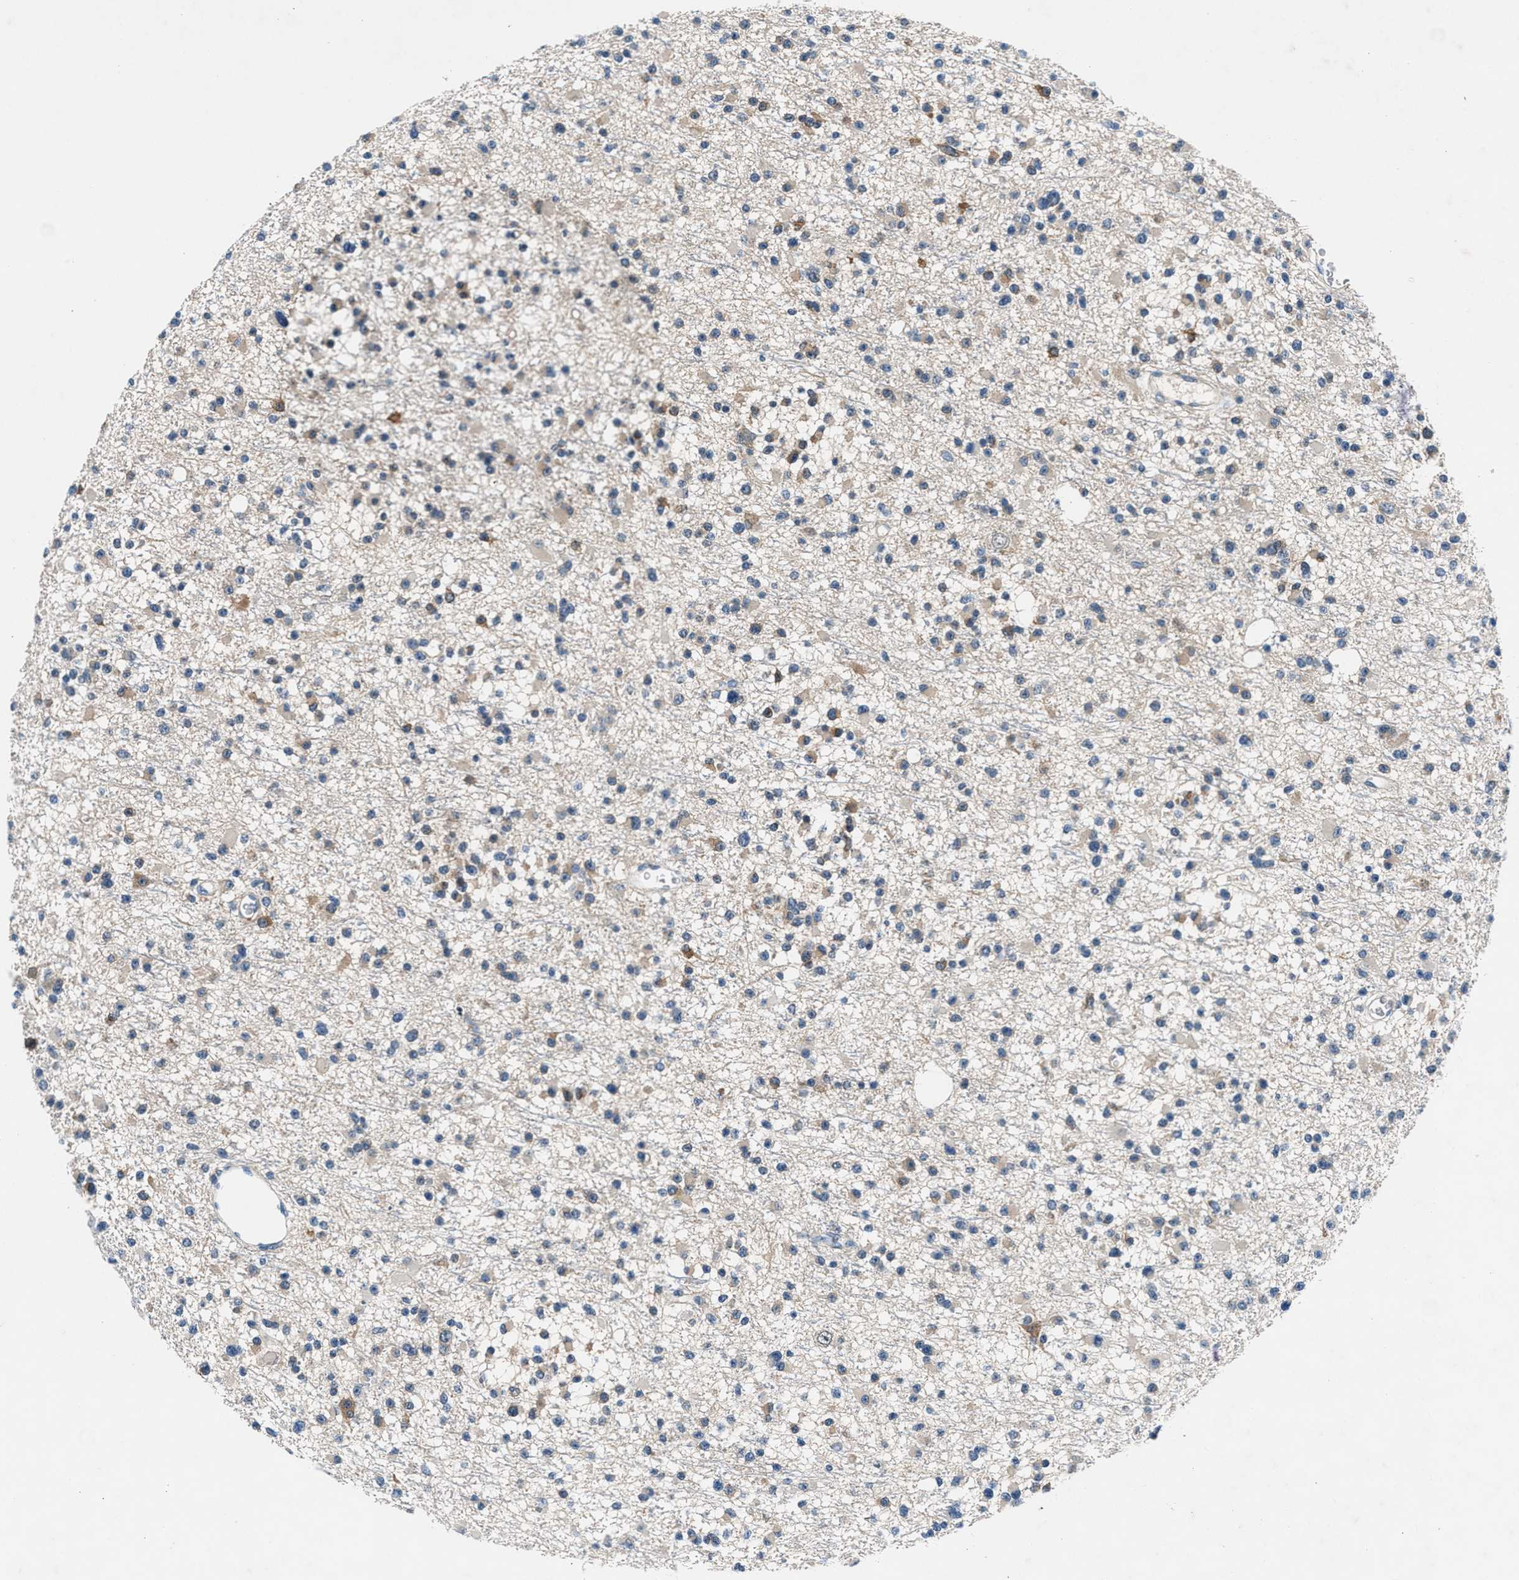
{"staining": {"intensity": "weak", "quantity": "<25%", "location": "cytoplasmic/membranous"}, "tissue": "glioma", "cell_type": "Tumor cells", "image_type": "cancer", "snomed": [{"axis": "morphology", "description": "Glioma, malignant, Low grade"}, {"axis": "topography", "description": "Brain"}], "caption": "IHC photomicrograph of human low-grade glioma (malignant) stained for a protein (brown), which displays no staining in tumor cells. Brightfield microscopy of IHC stained with DAB (3,3'-diaminobenzidine) (brown) and hematoxylin (blue), captured at high magnification.", "gene": "DENND6B", "patient": {"sex": "female", "age": 22}}